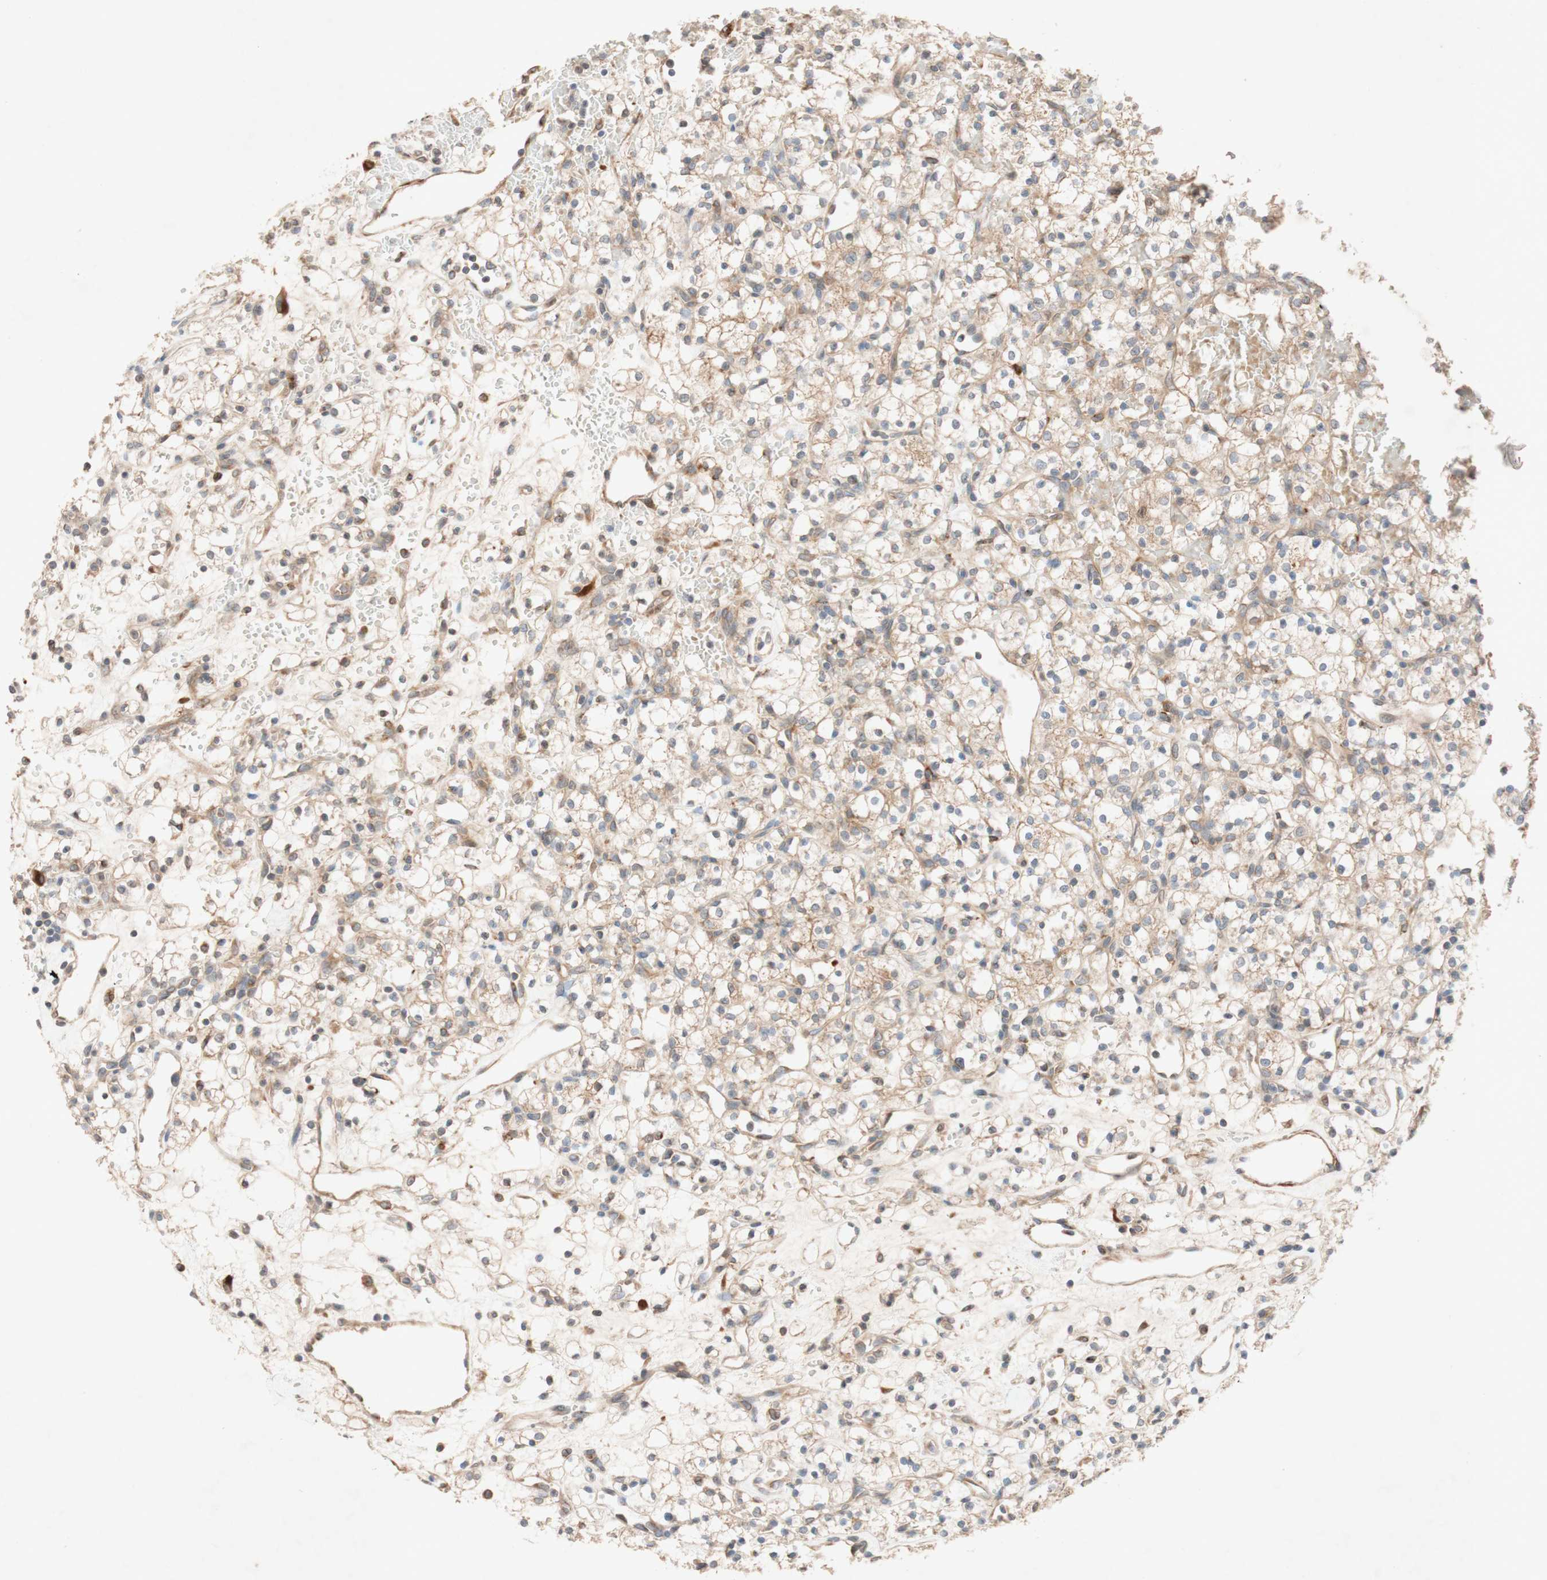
{"staining": {"intensity": "weak", "quantity": ">75%", "location": "cytoplasmic/membranous"}, "tissue": "renal cancer", "cell_type": "Tumor cells", "image_type": "cancer", "snomed": [{"axis": "morphology", "description": "Adenocarcinoma, NOS"}, {"axis": "topography", "description": "Kidney"}], "caption": "IHC (DAB (3,3'-diaminobenzidine)) staining of human renal cancer reveals weak cytoplasmic/membranous protein positivity in approximately >75% of tumor cells.", "gene": "PTPRU", "patient": {"sex": "female", "age": 60}}